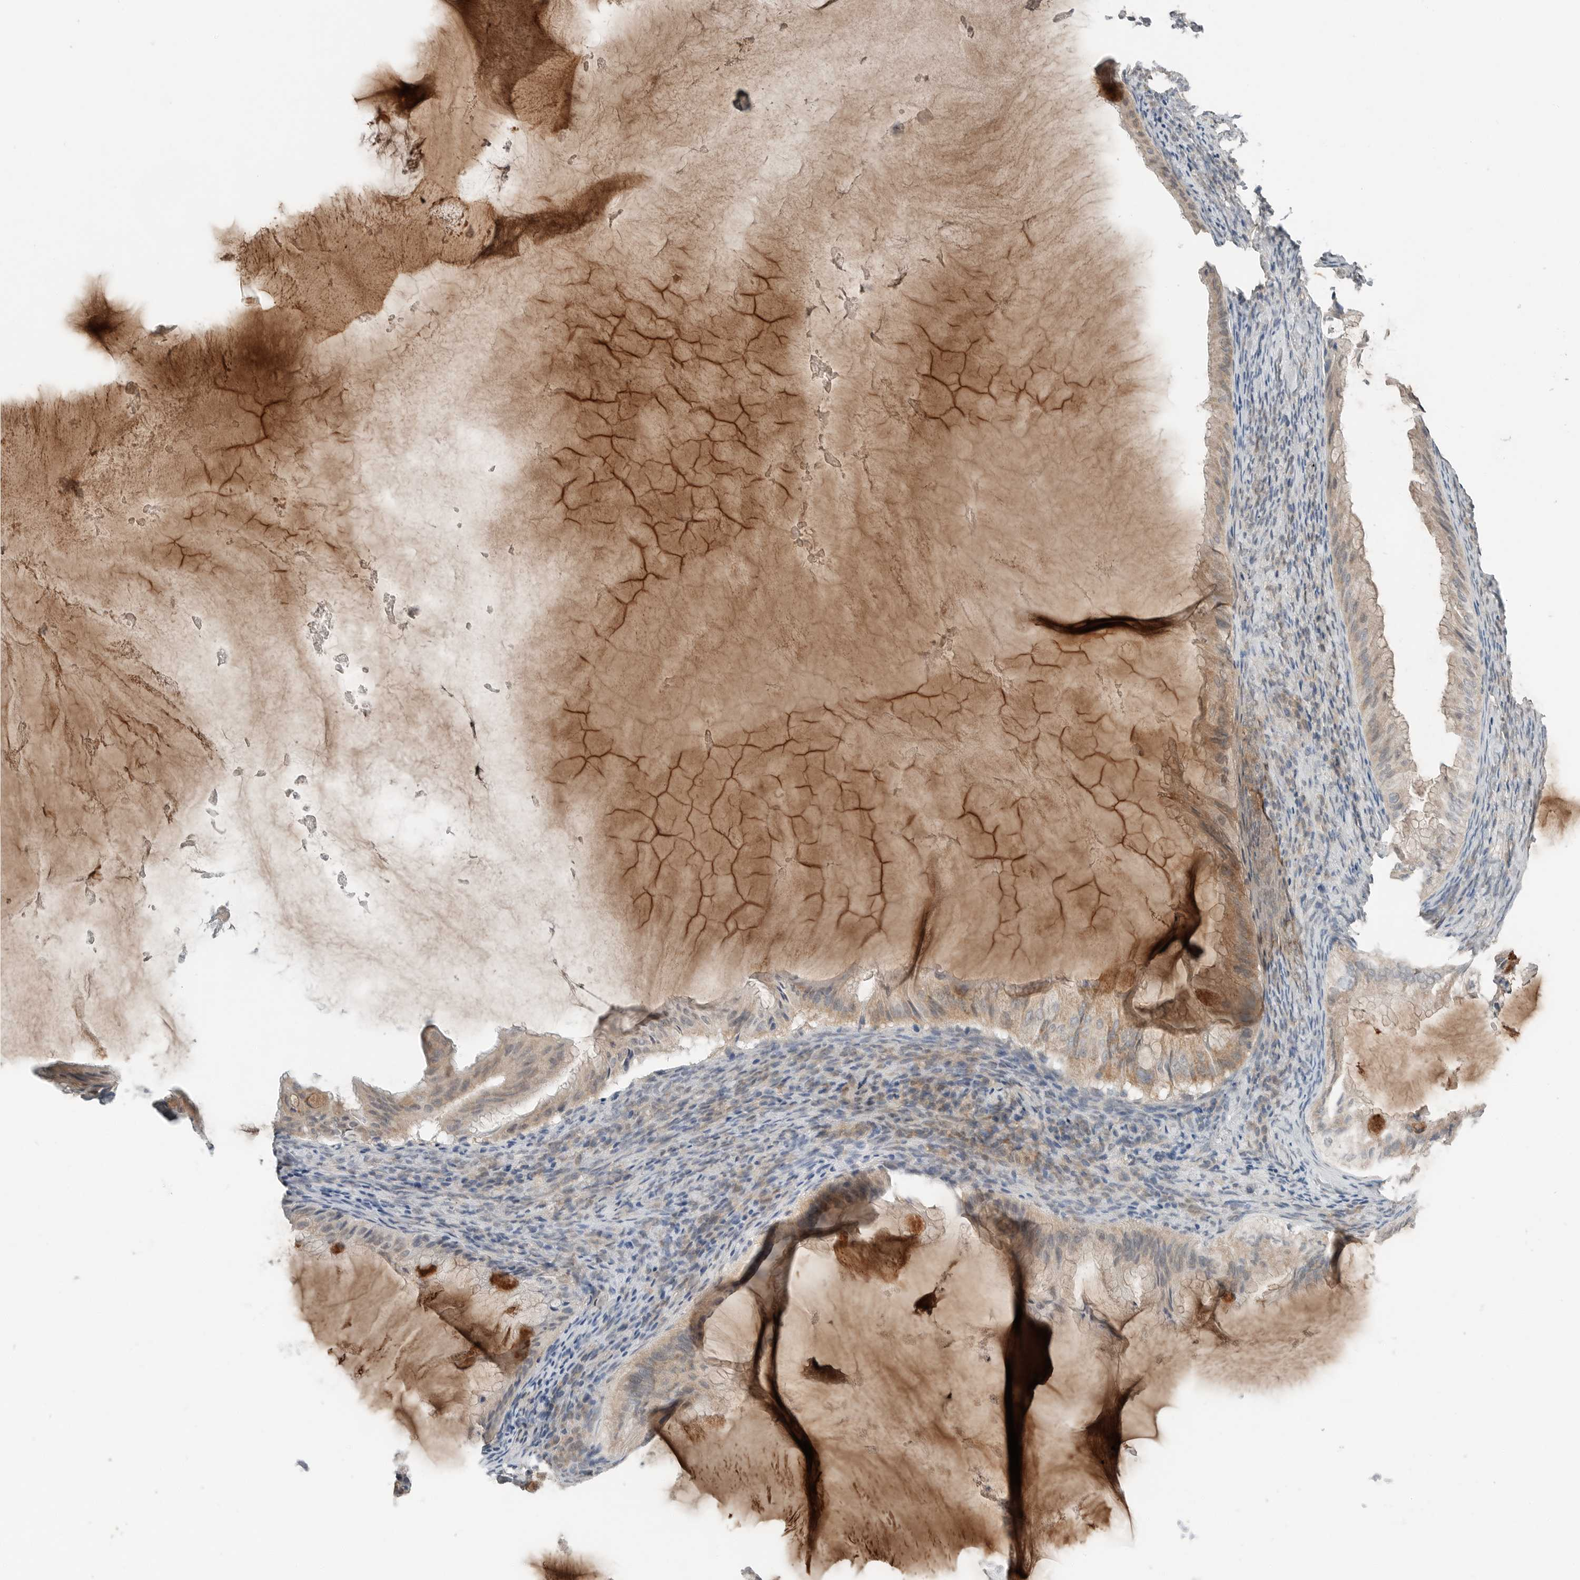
{"staining": {"intensity": "weak", "quantity": ">75%", "location": "cytoplasmic/membranous"}, "tissue": "ovarian cancer", "cell_type": "Tumor cells", "image_type": "cancer", "snomed": [{"axis": "morphology", "description": "Cystadenocarcinoma, mucinous, NOS"}, {"axis": "topography", "description": "Ovary"}], "caption": "IHC histopathology image of neoplastic tissue: human ovarian cancer (mucinous cystadenocarcinoma) stained using immunohistochemistry (IHC) demonstrates low levels of weak protein expression localized specifically in the cytoplasmic/membranous of tumor cells, appearing as a cytoplasmic/membranous brown color.", "gene": "FCRLB", "patient": {"sex": "female", "age": 61}}